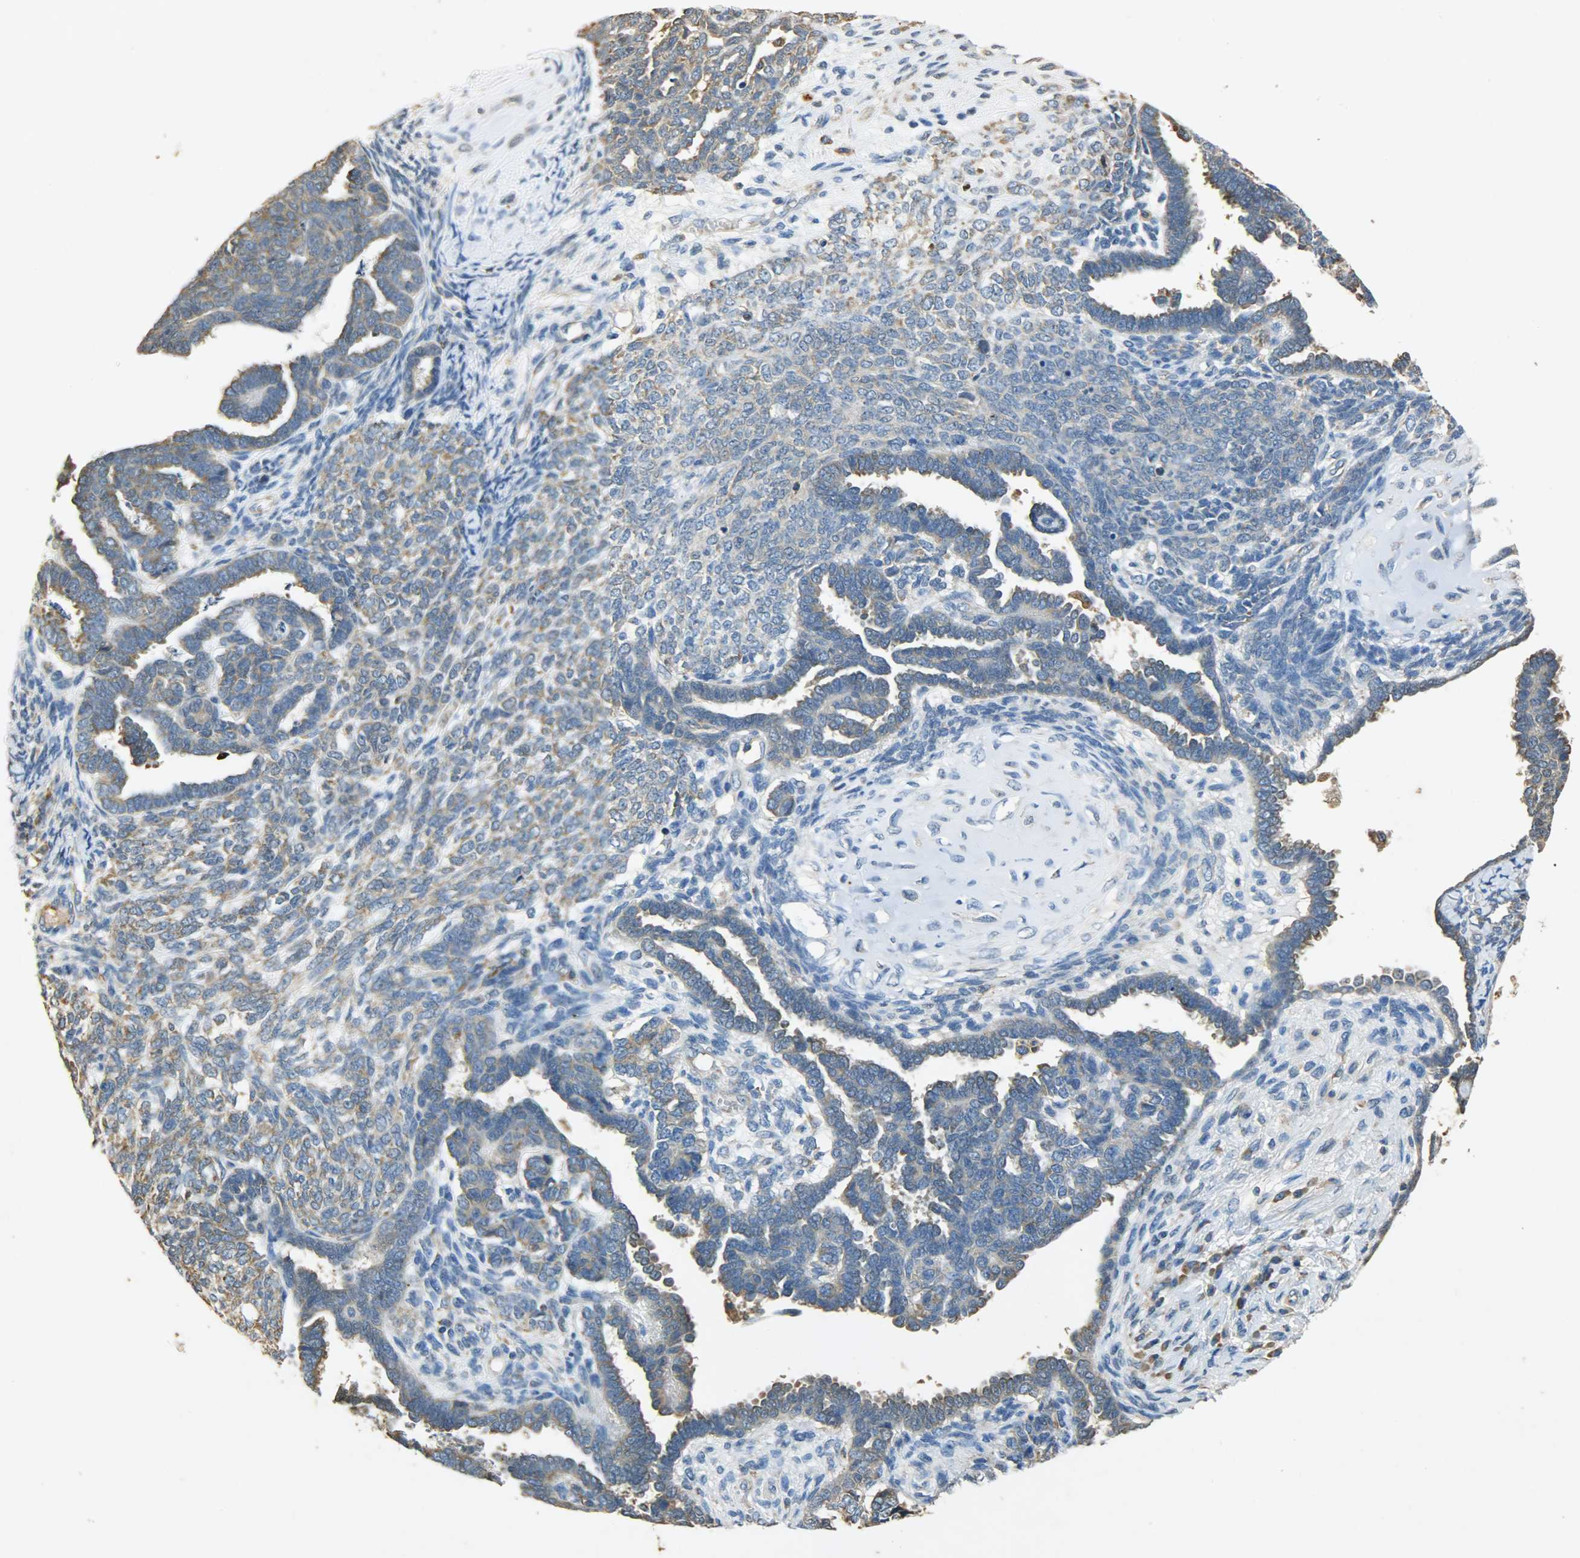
{"staining": {"intensity": "moderate", "quantity": "25%-75%", "location": "cytoplasmic/membranous"}, "tissue": "endometrial cancer", "cell_type": "Tumor cells", "image_type": "cancer", "snomed": [{"axis": "morphology", "description": "Neoplasm, malignant, NOS"}, {"axis": "topography", "description": "Endometrium"}], "caption": "IHC micrograph of neoplastic tissue: endometrial neoplasm (malignant) stained using immunohistochemistry (IHC) displays medium levels of moderate protein expression localized specifically in the cytoplasmic/membranous of tumor cells, appearing as a cytoplasmic/membranous brown color.", "gene": "HSPA5", "patient": {"sex": "female", "age": 74}}